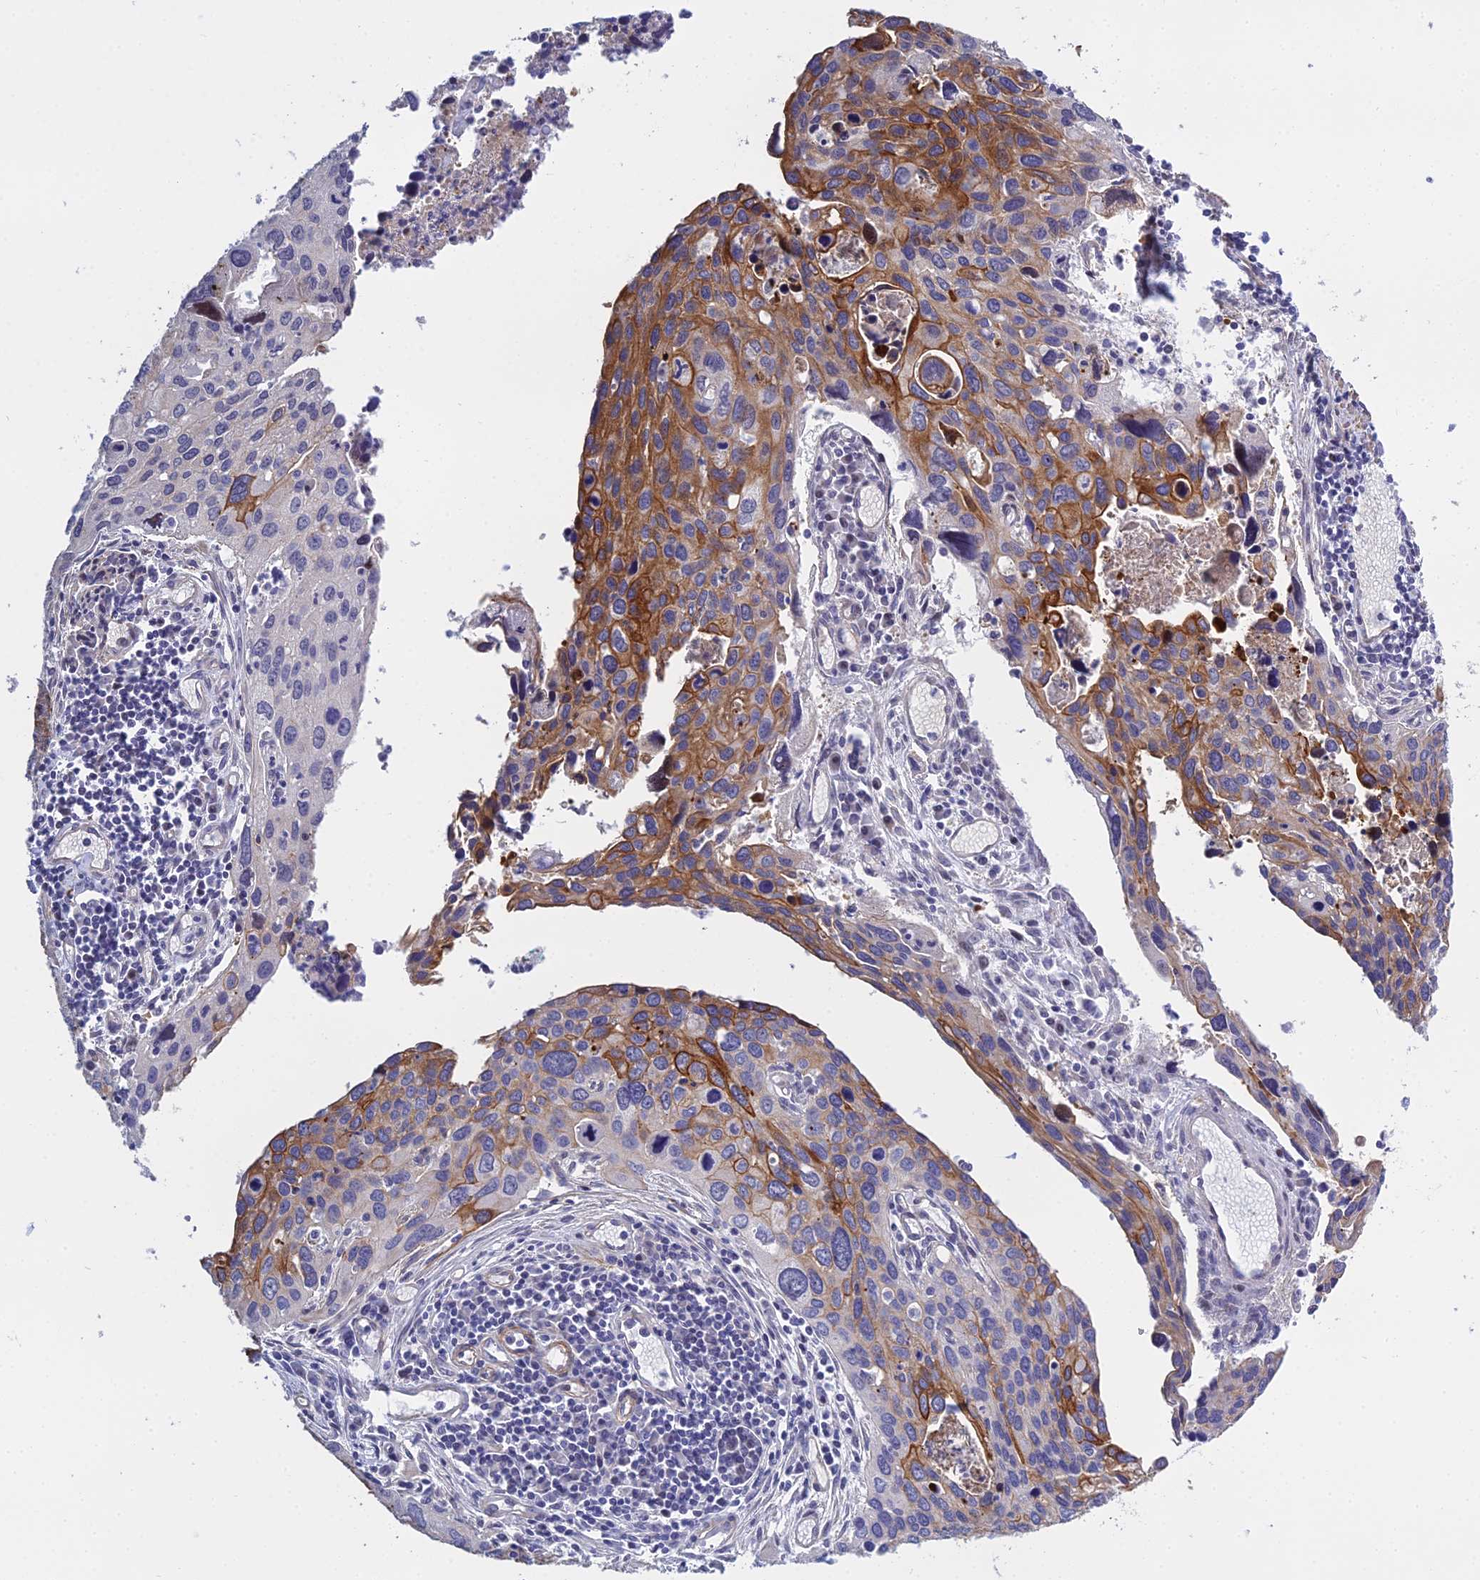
{"staining": {"intensity": "moderate", "quantity": "25%-75%", "location": "cytoplasmic/membranous"}, "tissue": "cervical cancer", "cell_type": "Tumor cells", "image_type": "cancer", "snomed": [{"axis": "morphology", "description": "Squamous cell carcinoma, NOS"}, {"axis": "topography", "description": "Cervix"}], "caption": "Cervical cancer (squamous cell carcinoma) stained with a protein marker displays moderate staining in tumor cells.", "gene": "LZTS2", "patient": {"sex": "female", "age": 55}}